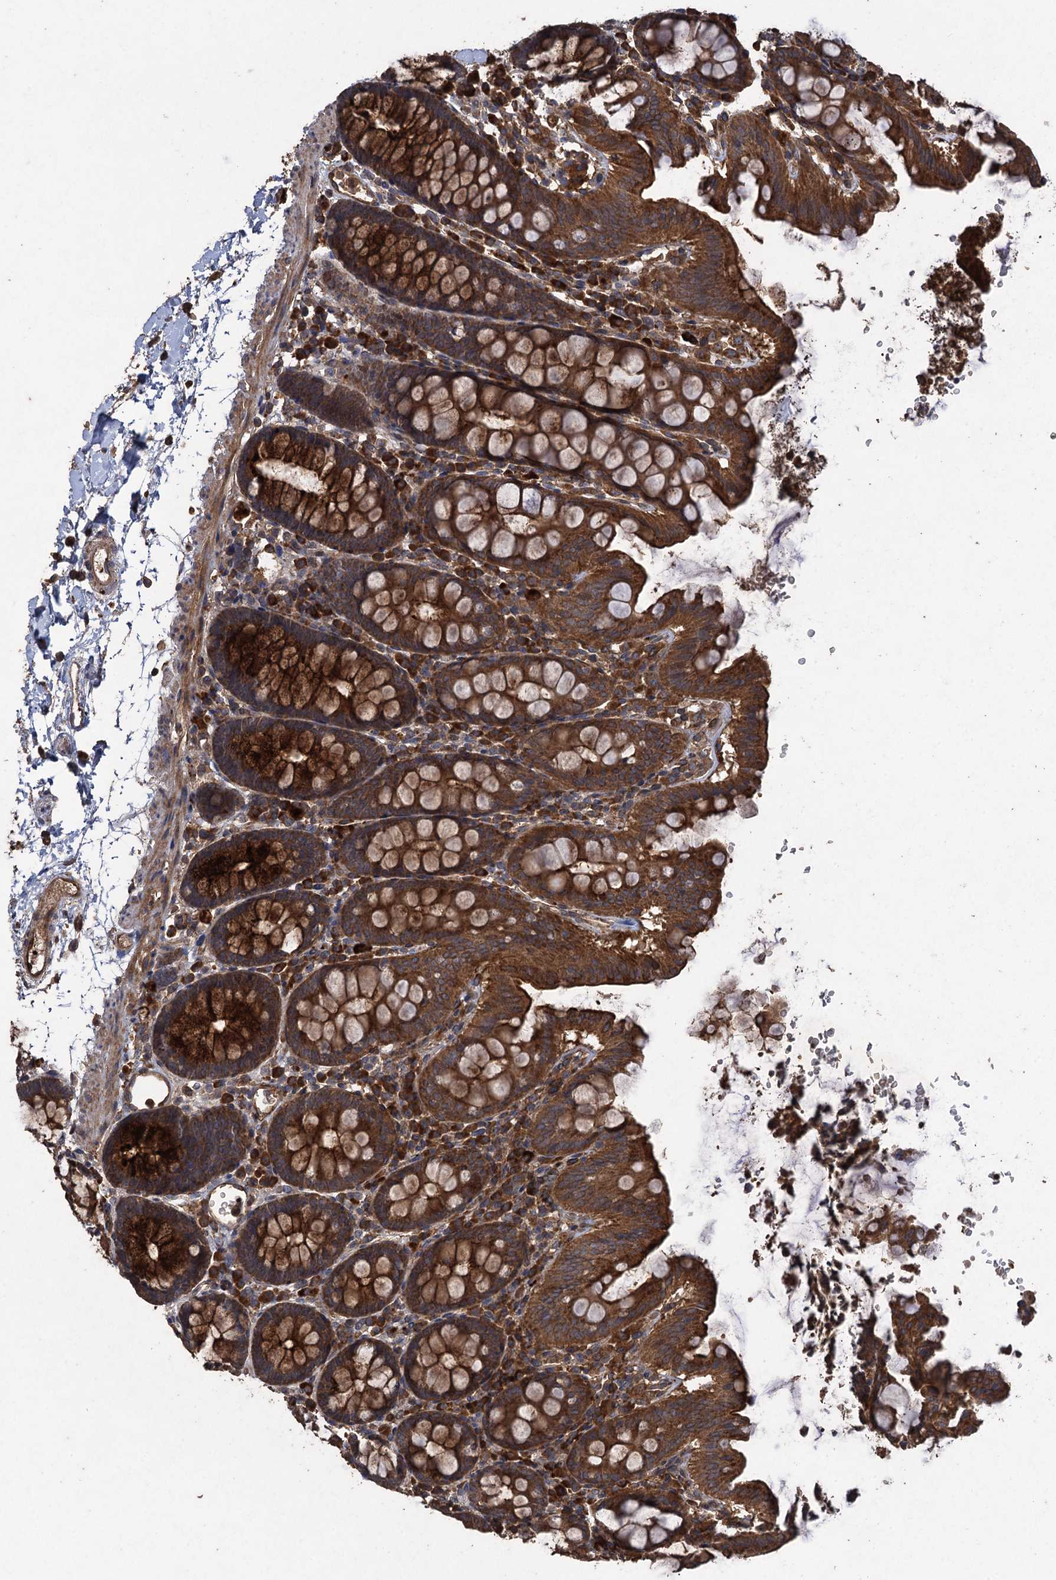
{"staining": {"intensity": "moderate", "quantity": ">75%", "location": "cytoplasmic/membranous"}, "tissue": "colon", "cell_type": "Endothelial cells", "image_type": "normal", "snomed": [{"axis": "morphology", "description": "Normal tissue, NOS"}, {"axis": "topography", "description": "Colon"}], "caption": "An image showing moderate cytoplasmic/membranous staining in about >75% of endothelial cells in unremarkable colon, as visualized by brown immunohistochemical staining.", "gene": "TXNDC11", "patient": {"sex": "male", "age": 75}}